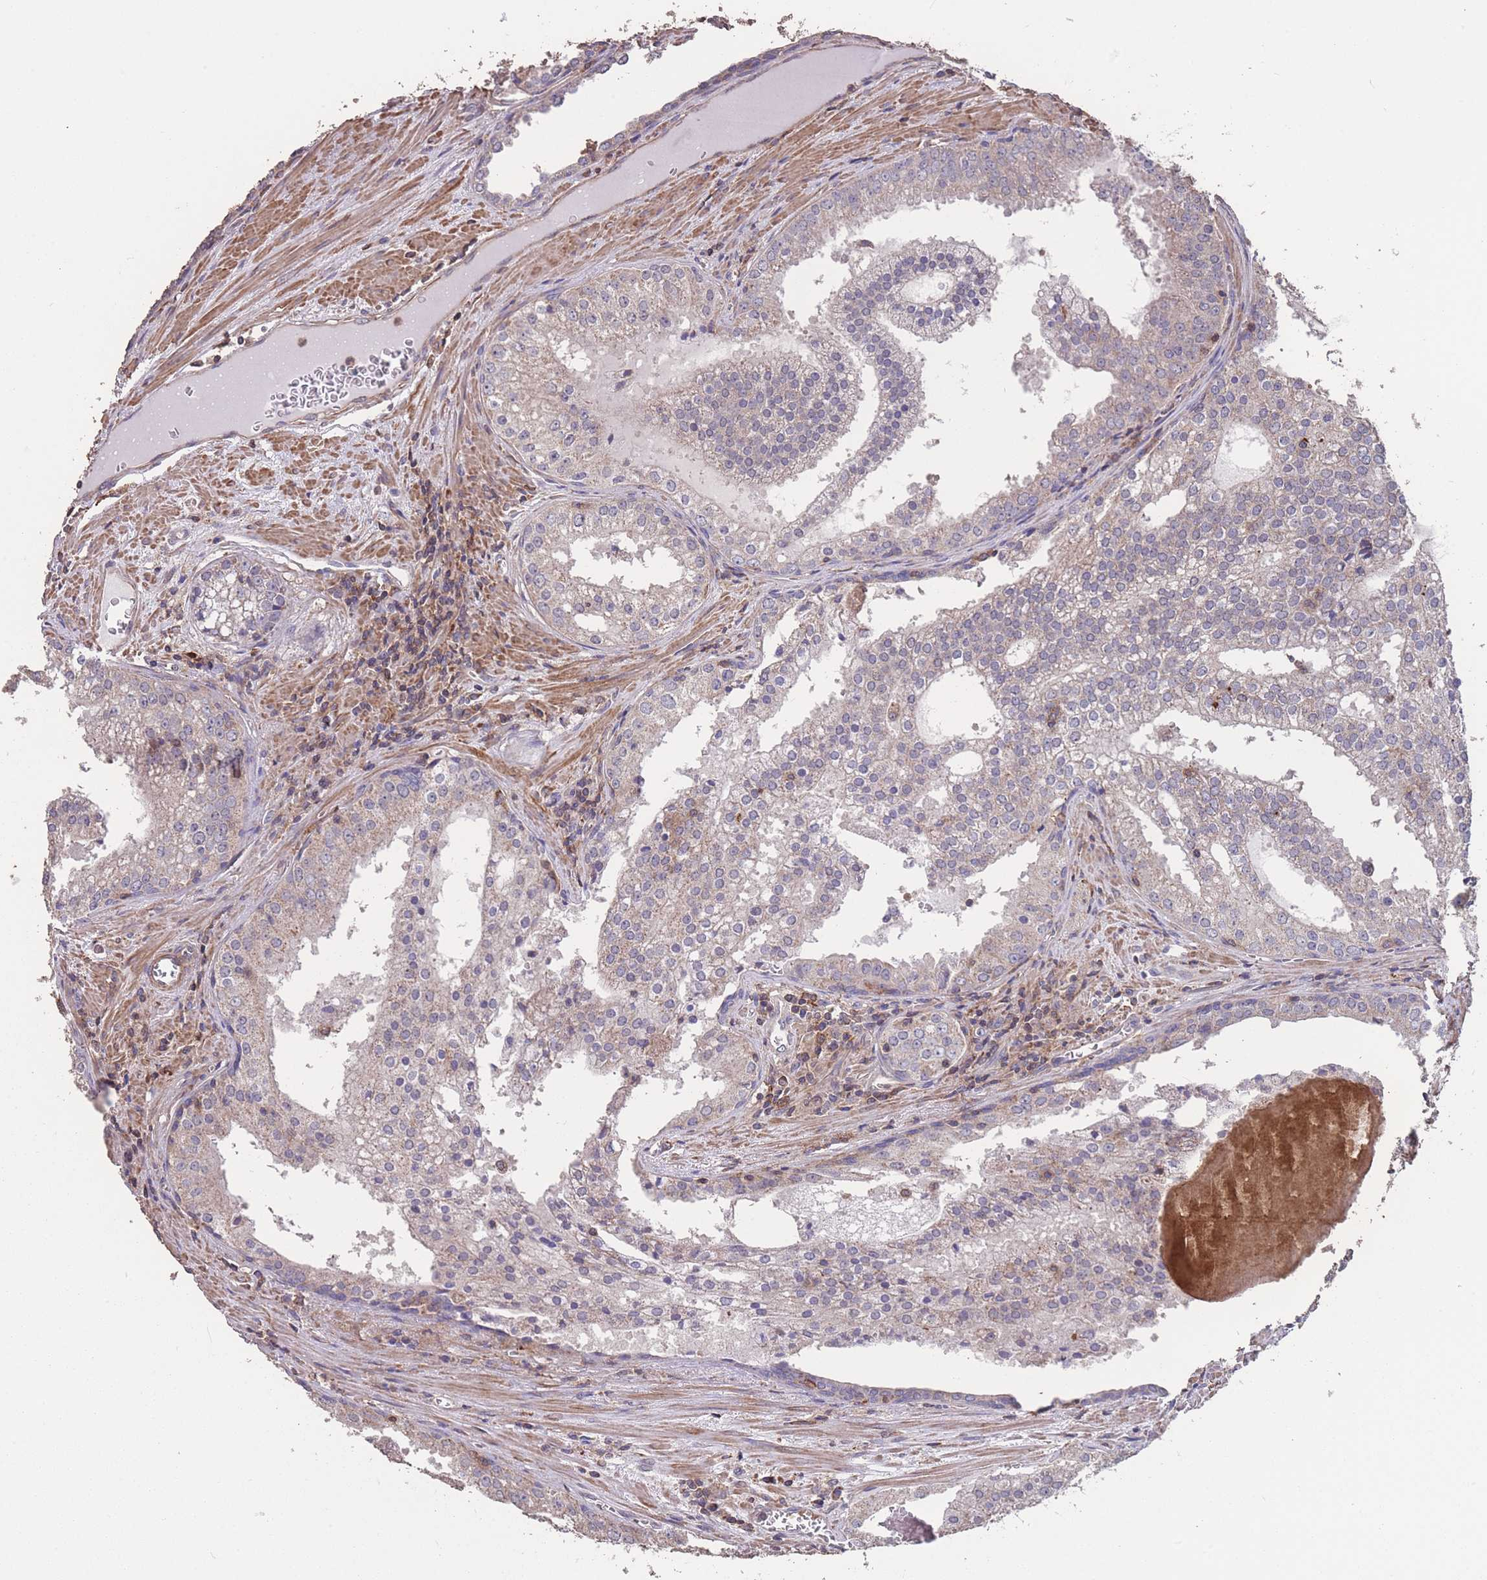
{"staining": {"intensity": "weak", "quantity": "<25%", "location": "cytoplasmic/membranous"}, "tissue": "prostate cancer", "cell_type": "Tumor cells", "image_type": "cancer", "snomed": [{"axis": "morphology", "description": "Adenocarcinoma, High grade"}, {"axis": "topography", "description": "Prostate"}], "caption": "The image shows no significant positivity in tumor cells of adenocarcinoma (high-grade) (prostate).", "gene": "NUDT21", "patient": {"sex": "male", "age": 68}}